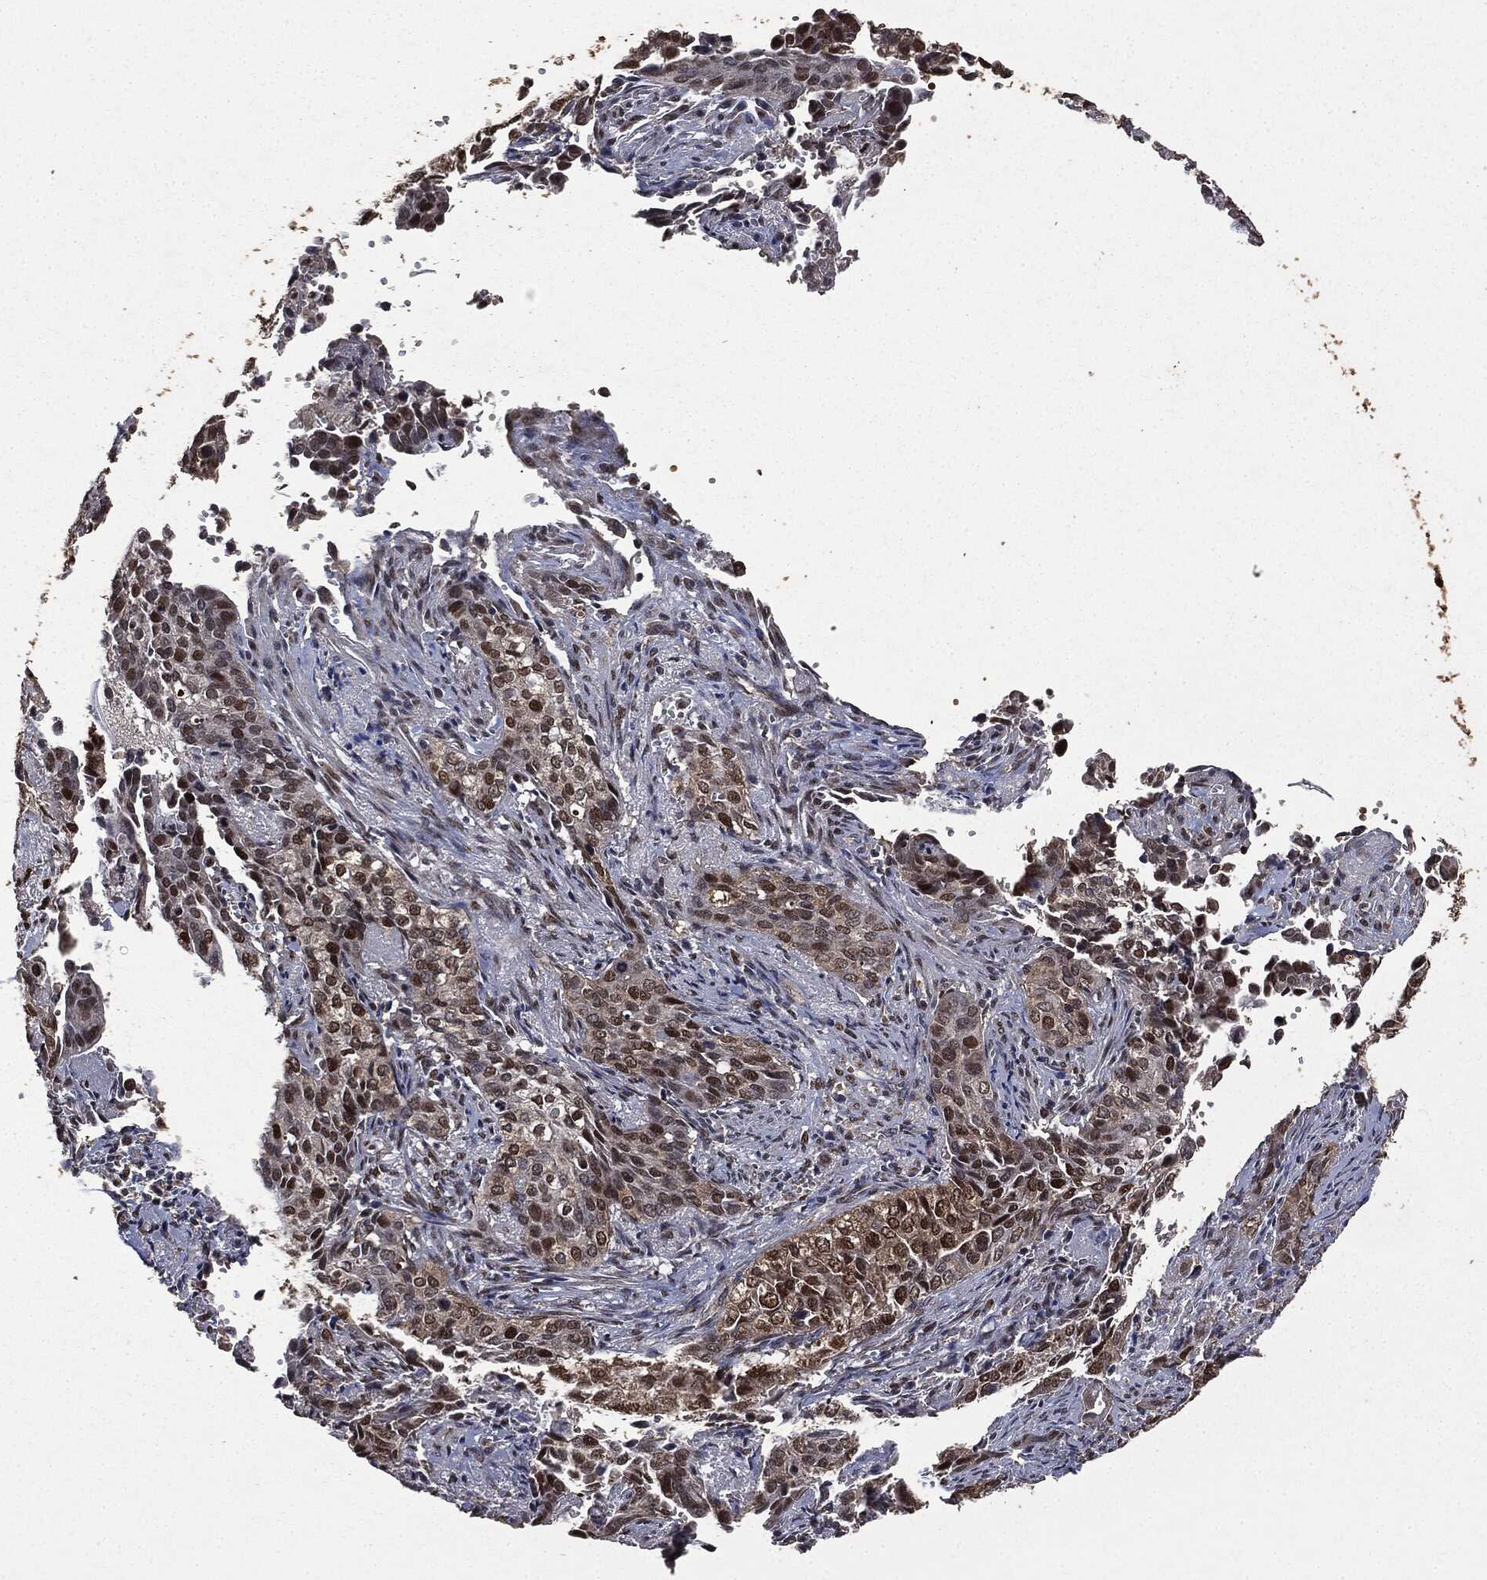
{"staining": {"intensity": "strong", "quantity": ">75%", "location": "nuclear"}, "tissue": "cervical cancer", "cell_type": "Tumor cells", "image_type": "cancer", "snomed": [{"axis": "morphology", "description": "Squamous cell carcinoma, NOS"}, {"axis": "topography", "description": "Cervix"}], "caption": "Immunohistochemical staining of cervical squamous cell carcinoma demonstrates strong nuclear protein staining in about >75% of tumor cells.", "gene": "PPP6R2", "patient": {"sex": "female", "age": 29}}